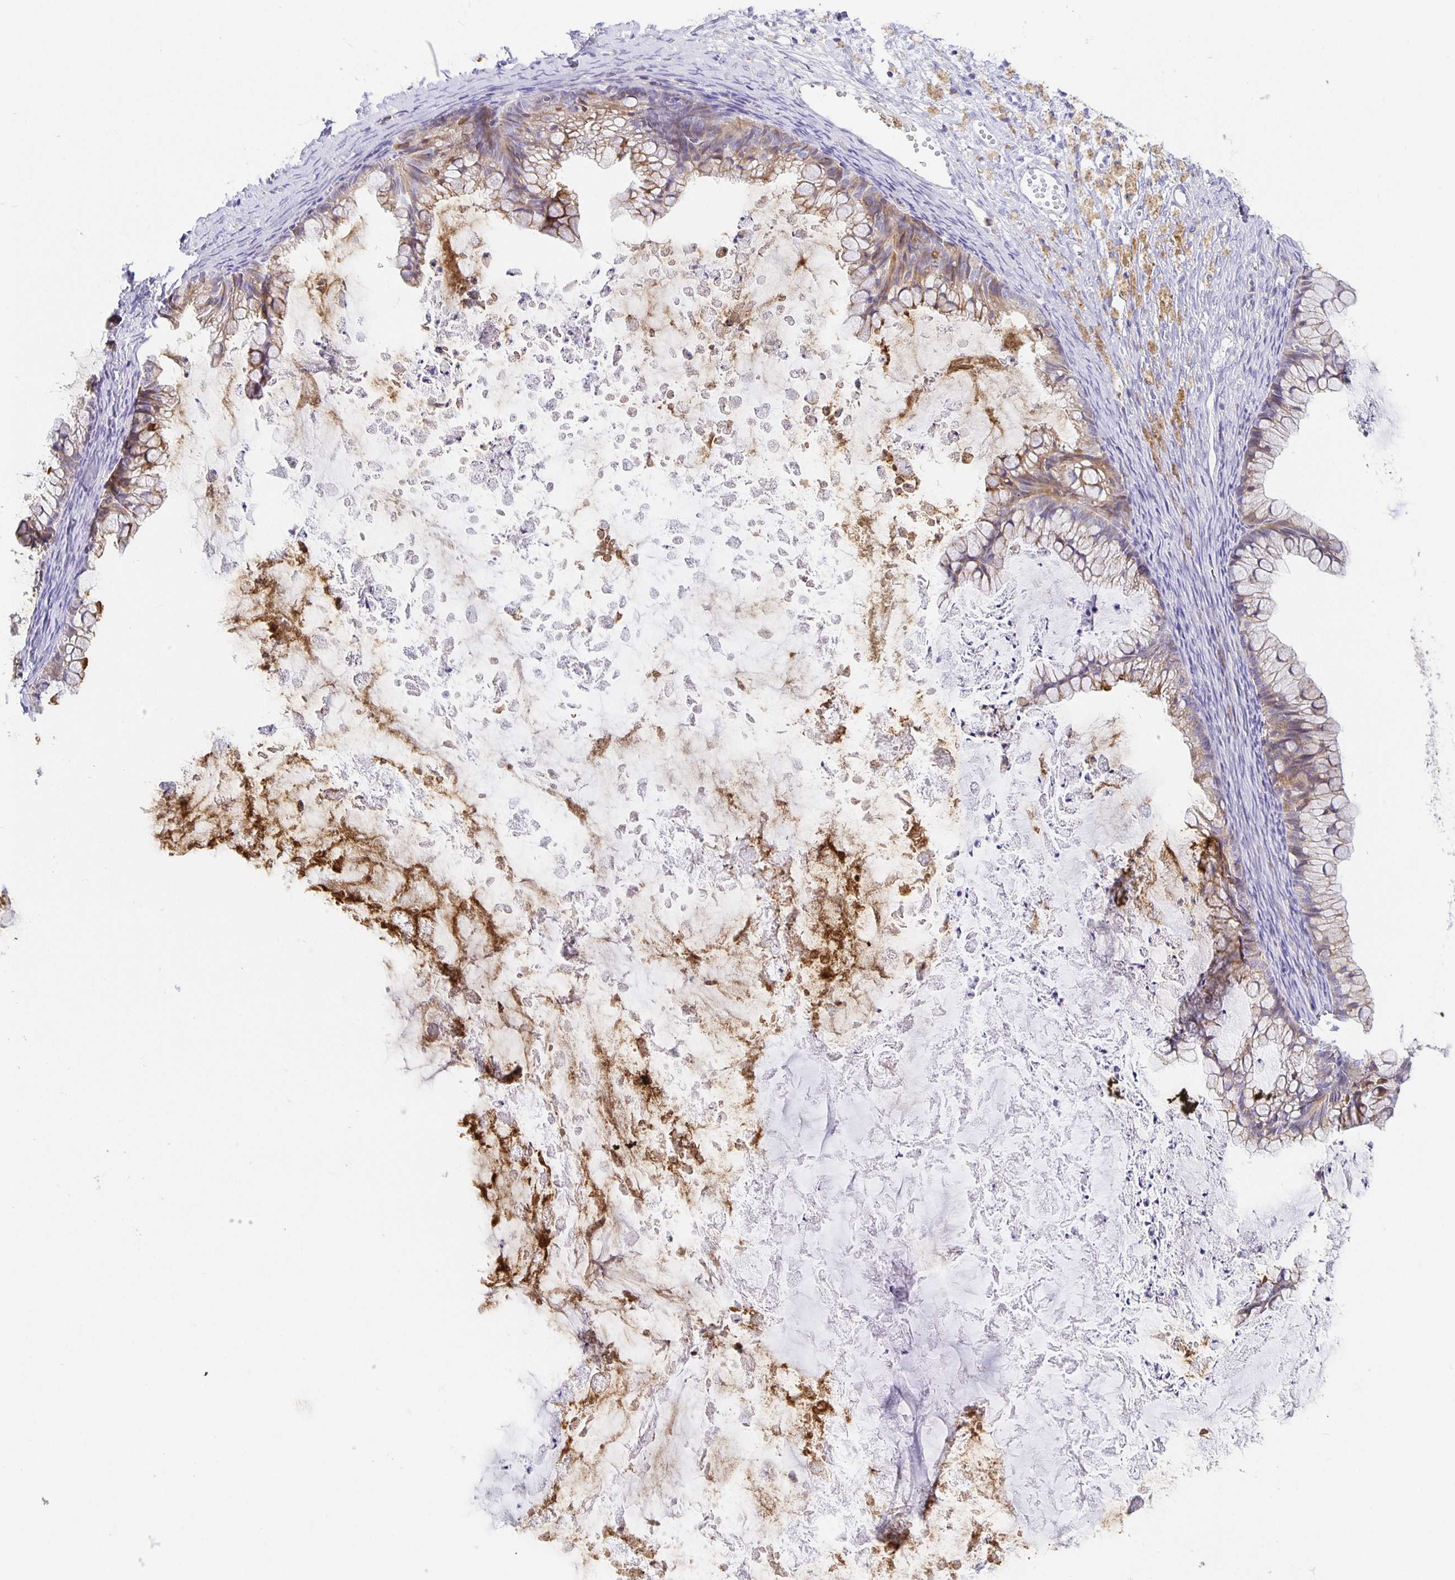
{"staining": {"intensity": "weak", "quantity": "25%-75%", "location": "cytoplasmic/membranous"}, "tissue": "ovarian cancer", "cell_type": "Tumor cells", "image_type": "cancer", "snomed": [{"axis": "morphology", "description": "Cystadenocarcinoma, mucinous, NOS"}, {"axis": "topography", "description": "Ovary"}], "caption": "Mucinous cystadenocarcinoma (ovarian) stained with a brown dye demonstrates weak cytoplasmic/membranous positive staining in about 25%-75% of tumor cells.", "gene": "FLRT3", "patient": {"sex": "female", "age": 35}}